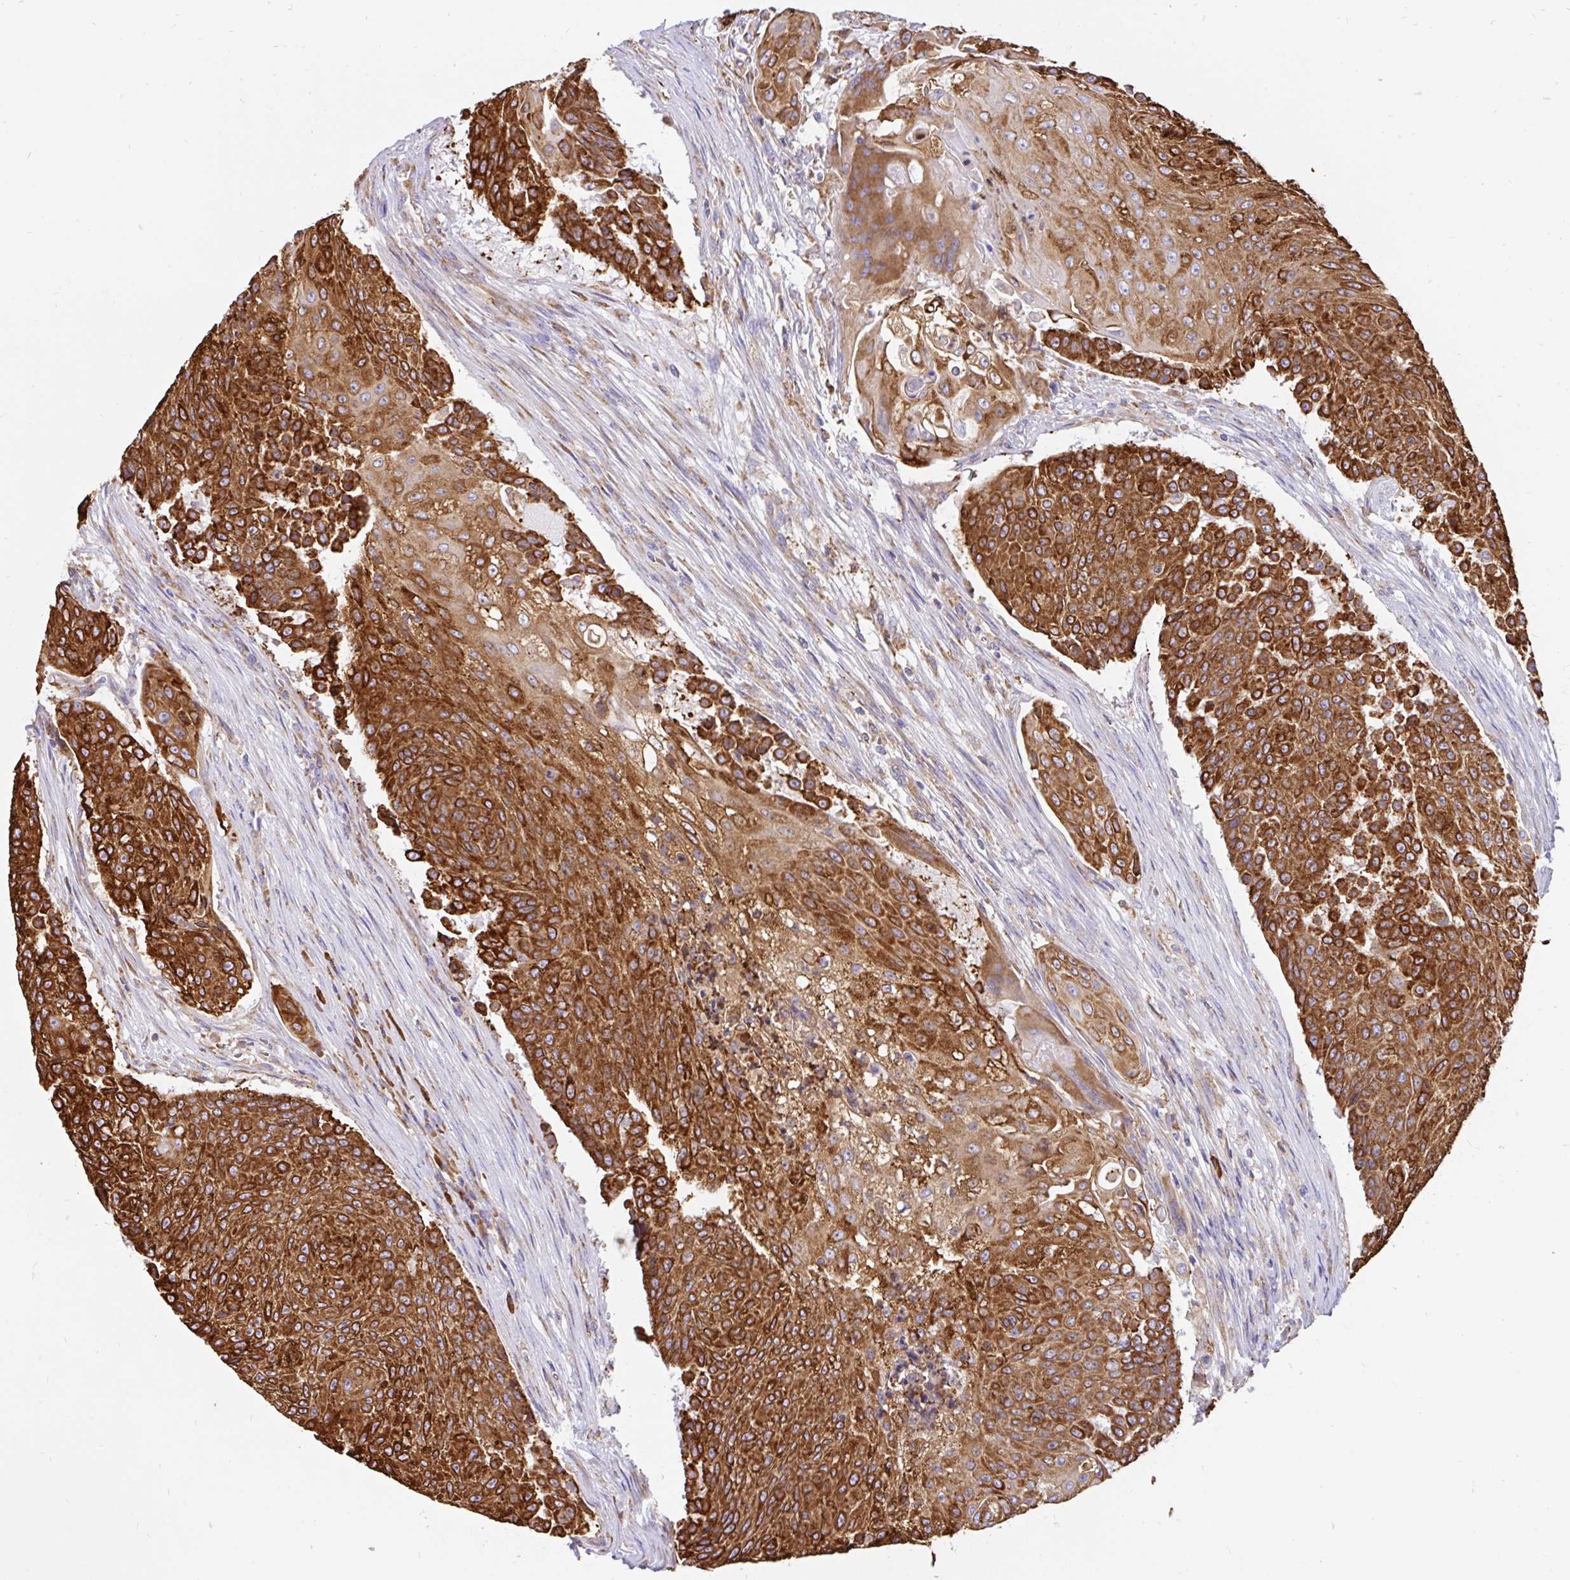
{"staining": {"intensity": "strong", "quantity": ">75%", "location": "cytoplasmic/membranous"}, "tissue": "urothelial cancer", "cell_type": "Tumor cells", "image_type": "cancer", "snomed": [{"axis": "morphology", "description": "Urothelial carcinoma, High grade"}, {"axis": "topography", "description": "Urinary bladder"}], "caption": "IHC (DAB) staining of human urothelial cancer demonstrates strong cytoplasmic/membranous protein positivity in approximately >75% of tumor cells. The staining is performed using DAB brown chromogen to label protein expression. The nuclei are counter-stained blue using hematoxylin.", "gene": "EML5", "patient": {"sex": "female", "age": 63}}